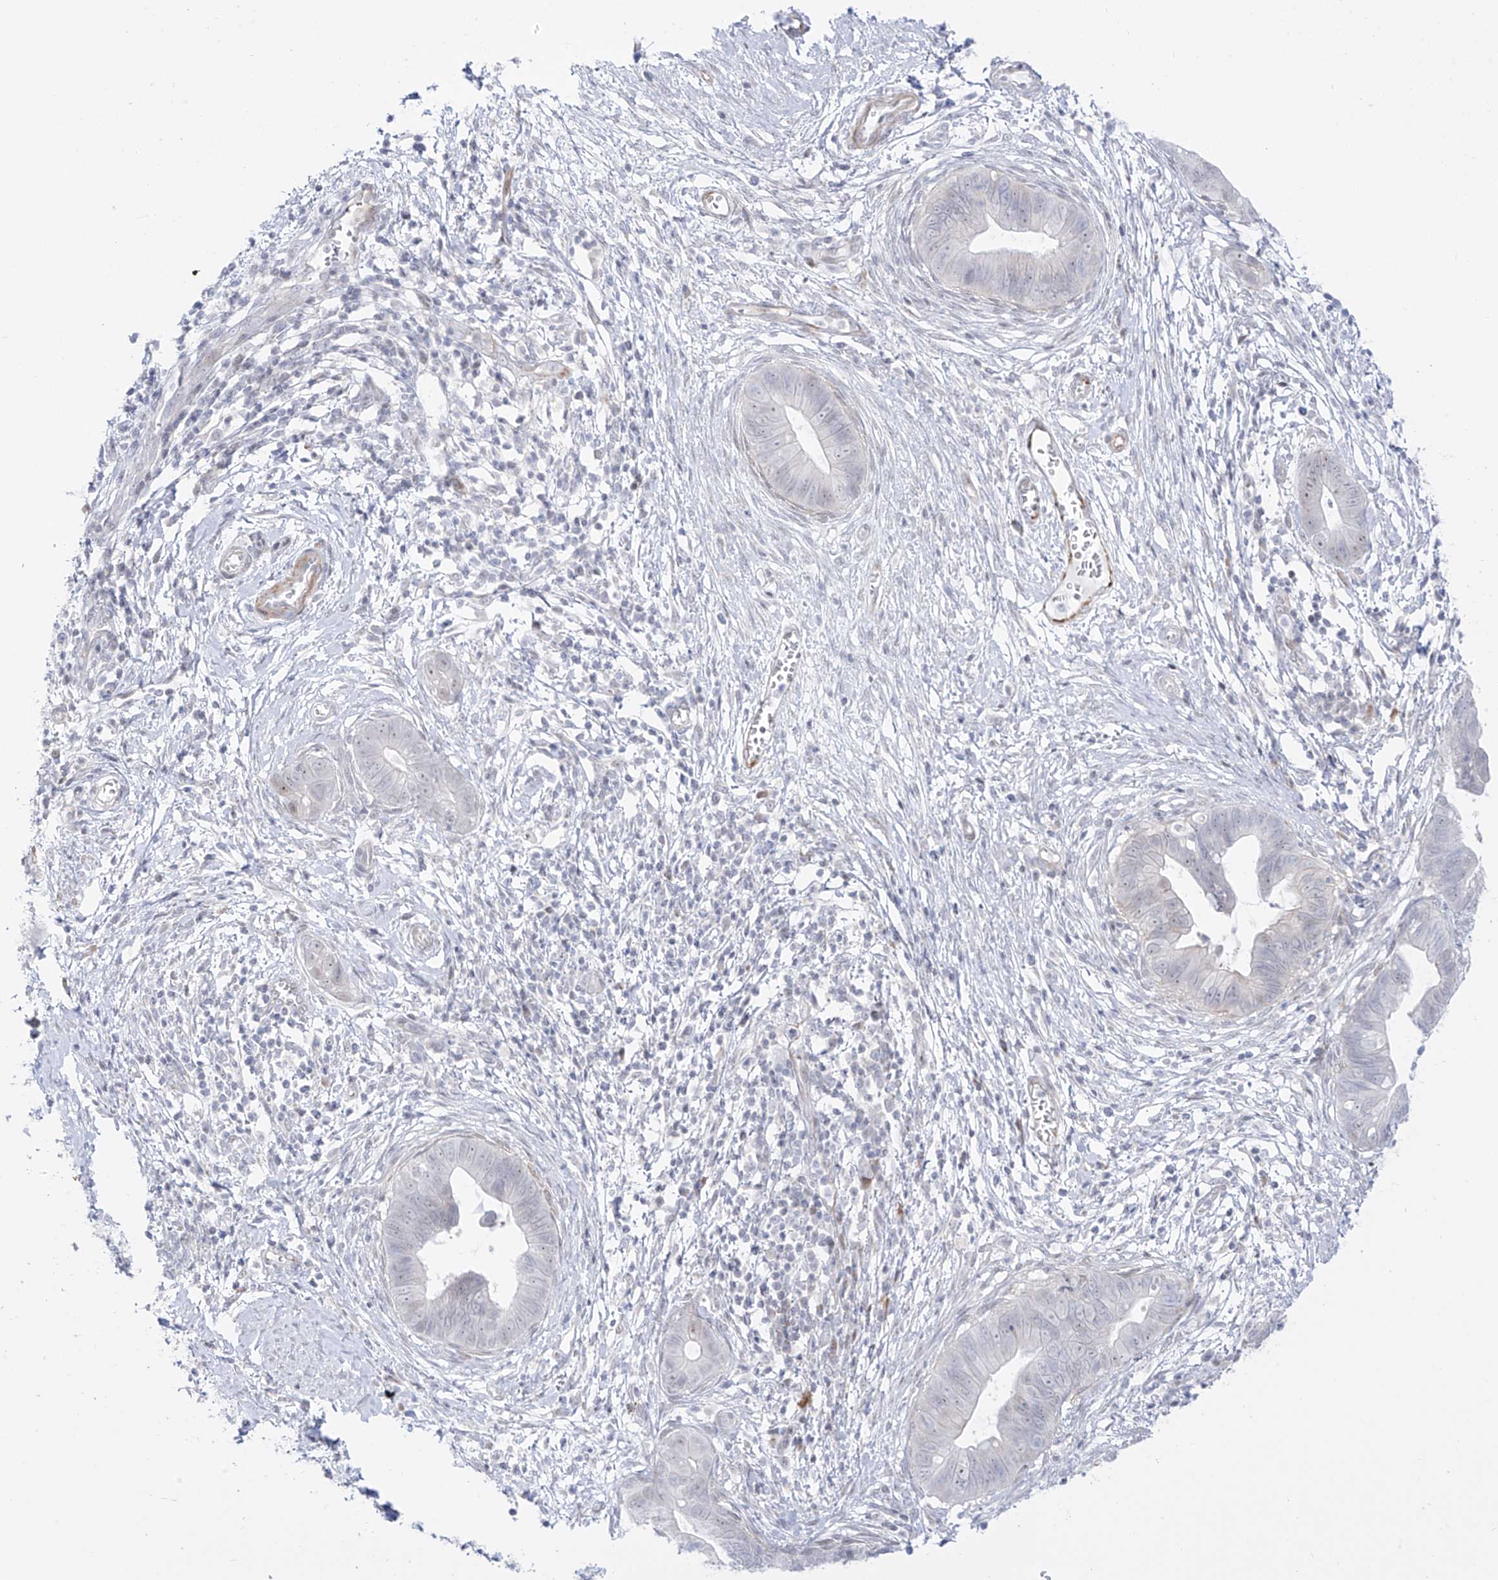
{"staining": {"intensity": "negative", "quantity": "none", "location": "none"}, "tissue": "cervical cancer", "cell_type": "Tumor cells", "image_type": "cancer", "snomed": [{"axis": "morphology", "description": "Adenocarcinoma, NOS"}, {"axis": "topography", "description": "Cervix"}], "caption": "Immunohistochemistry of human adenocarcinoma (cervical) shows no staining in tumor cells.", "gene": "ZNF180", "patient": {"sex": "female", "age": 44}}